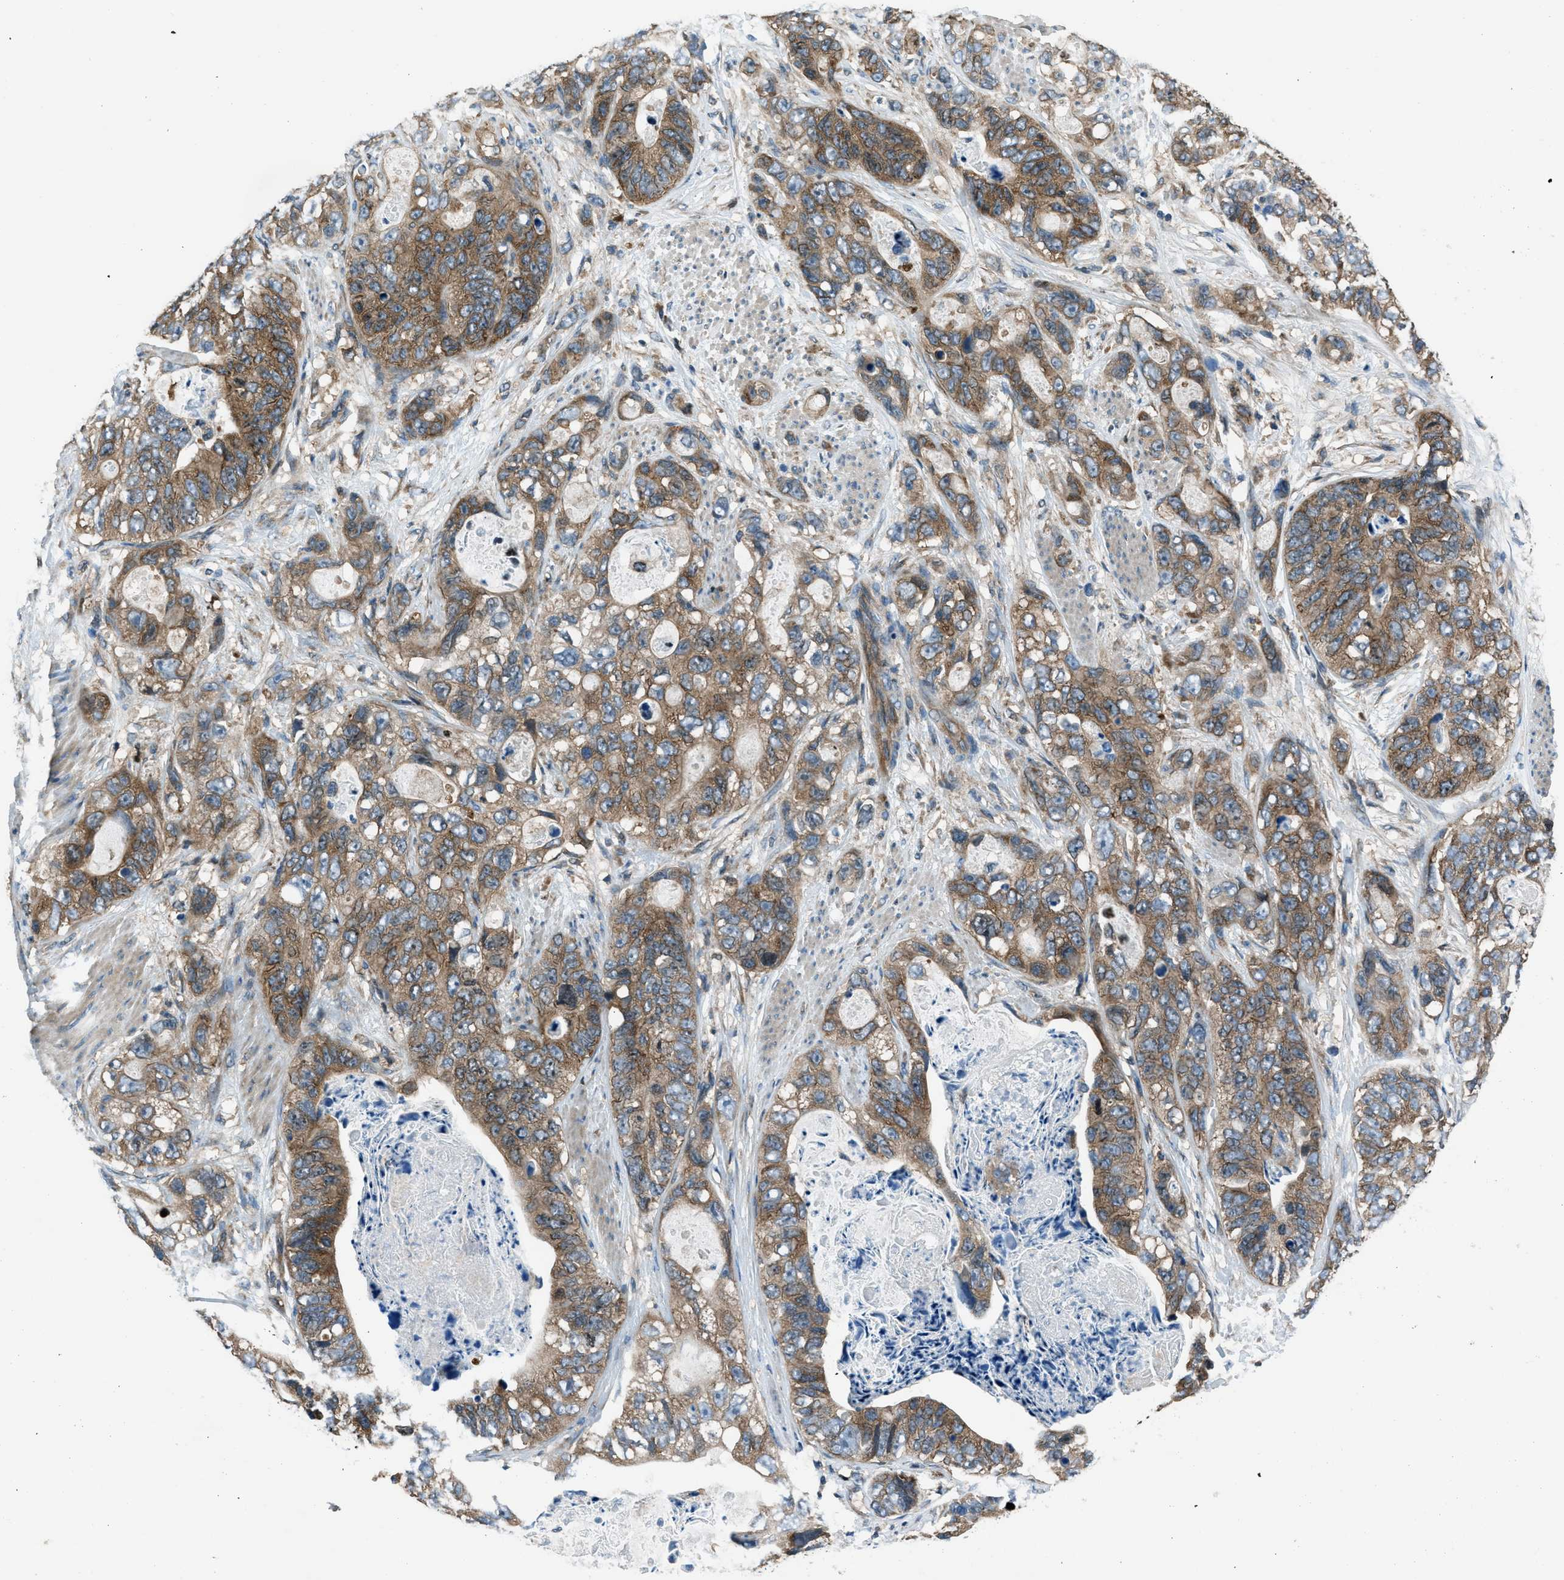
{"staining": {"intensity": "moderate", "quantity": ">75%", "location": "cytoplasmic/membranous"}, "tissue": "stomach cancer", "cell_type": "Tumor cells", "image_type": "cancer", "snomed": [{"axis": "morphology", "description": "Adenocarcinoma, NOS"}, {"axis": "topography", "description": "Stomach"}], "caption": "Protein expression by immunohistochemistry demonstrates moderate cytoplasmic/membranous positivity in approximately >75% of tumor cells in stomach cancer (adenocarcinoma).", "gene": "ARFGAP2", "patient": {"sex": "female", "age": 89}}